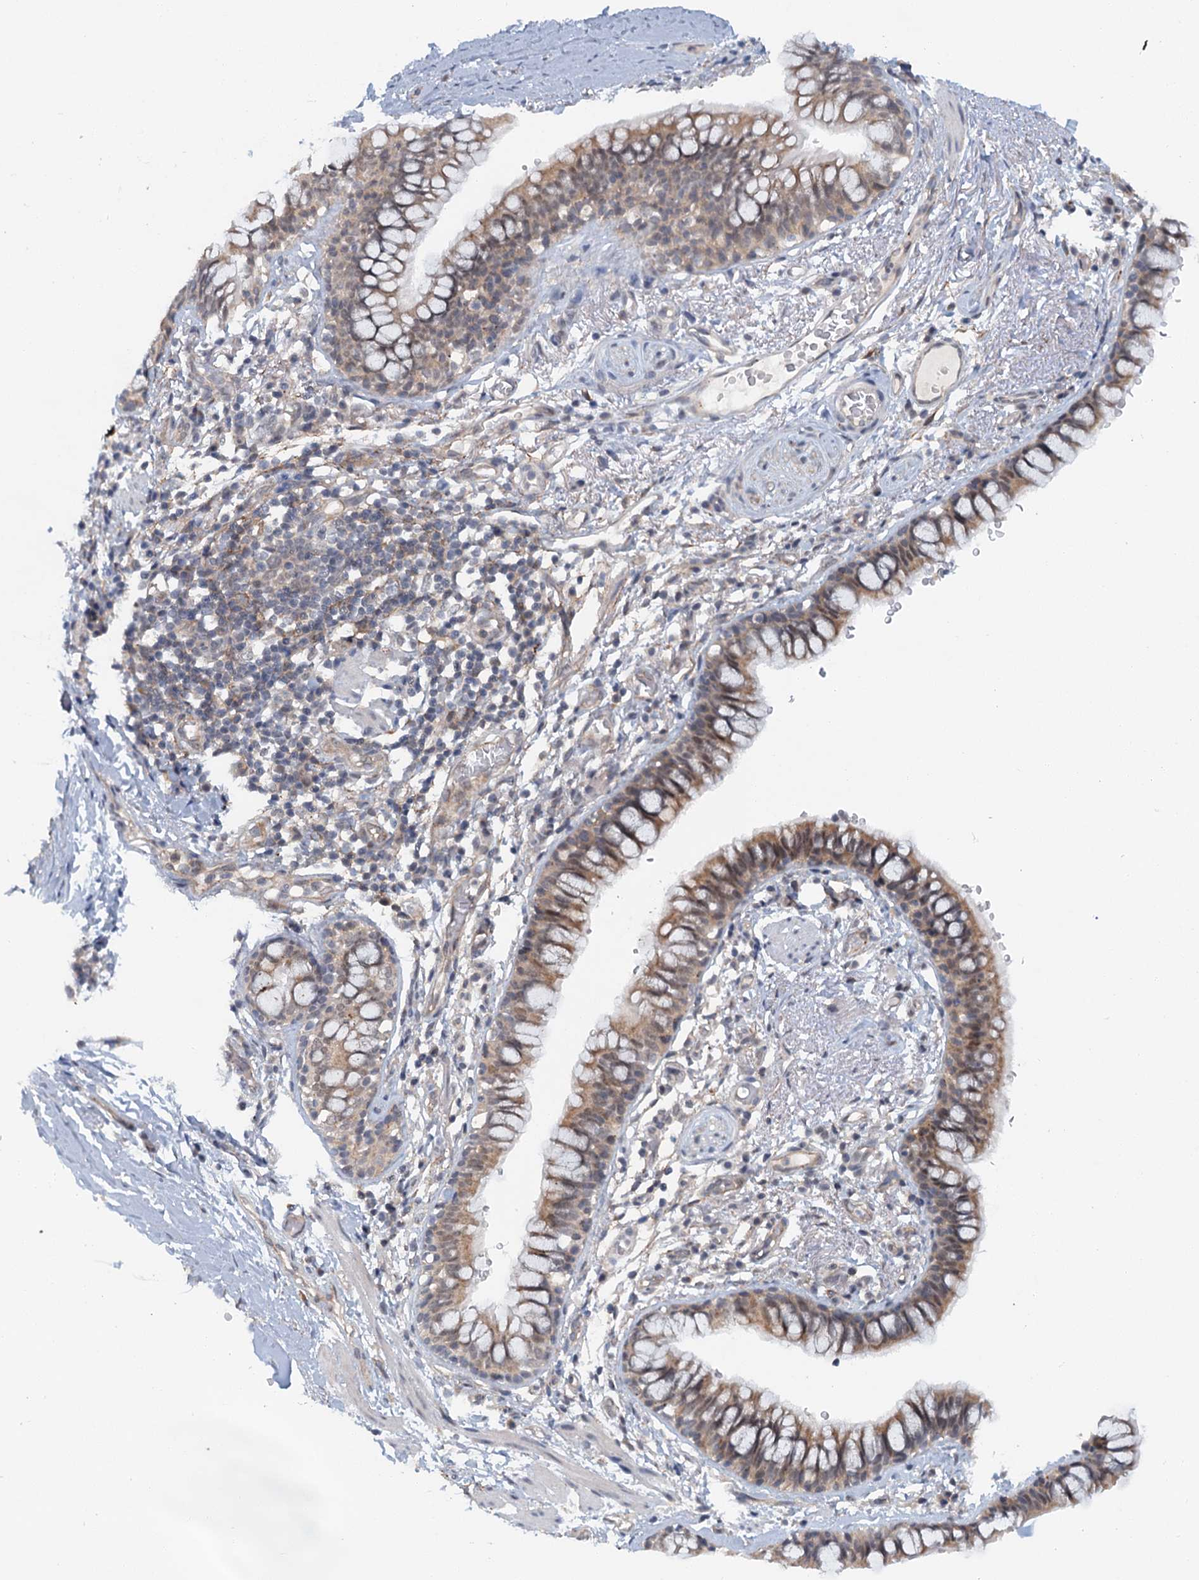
{"staining": {"intensity": "moderate", "quantity": "25%-75%", "location": "cytoplasmic/membranous,nuclear"}, "tissue": "bronchus", "cell_type": "Respiratory epithelial cells", "image_type": "normal", "snomed": [{"axis": "morphology", "description": "Normal tissue, NOS"}, {"axis": "topography", "description": "Cartilage tissue"}, {"axis": "topography", "description": "Bronchus"}], "caption": "Bronchus was stained to show a protein in brown. There is medium levels of moderate cytoplasmic/membranous,nuclear positivity in approximately 25%-75% of respiratory epithelial cells. Nuclei are stained in blue.", "gene": "TAS2R42", "patient": {"sex": "female", "age": 36}}